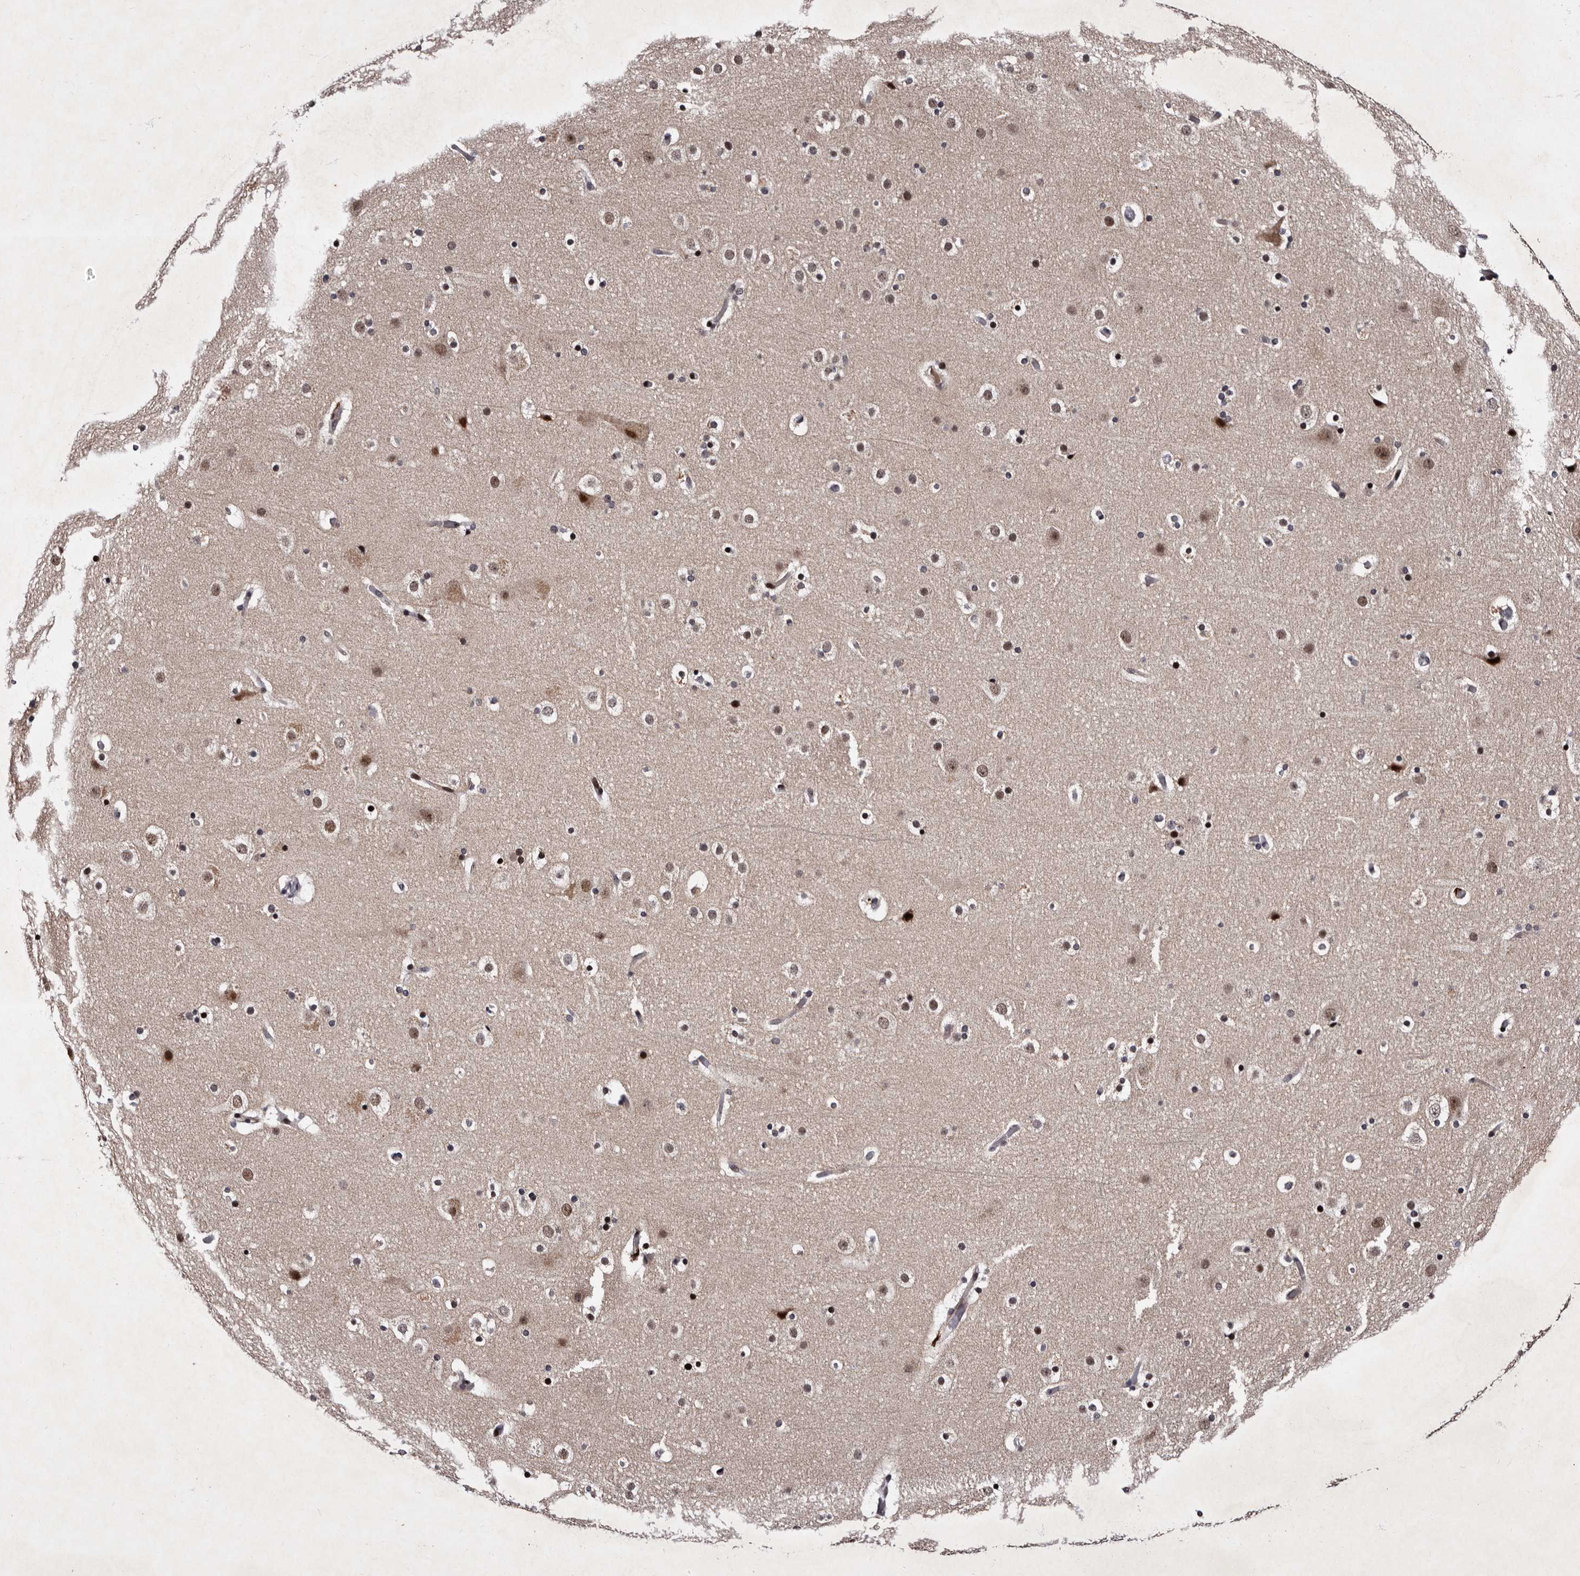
{"staining": {"intensity": "moderate", "quantity": ">75%", "location": "nuclear"}, "tissue": "cerebral cortex", "cell_type": "Endothelial cells", "image_type": "normal", "snomed": [{"axis": "morphology", "description": "Normal tissue, NOS"}, {"axis": "topography", "description": "Cerebral cortex"}], "caption": "This photomicrograph exhibits immunohistochemistry staining of normal cerebral cortex, with medium moderate nuclear positivity in approximately >75% of endothelial cells.", "gene": "TNKS", "patient": {"sex": "male", "age": 57}}